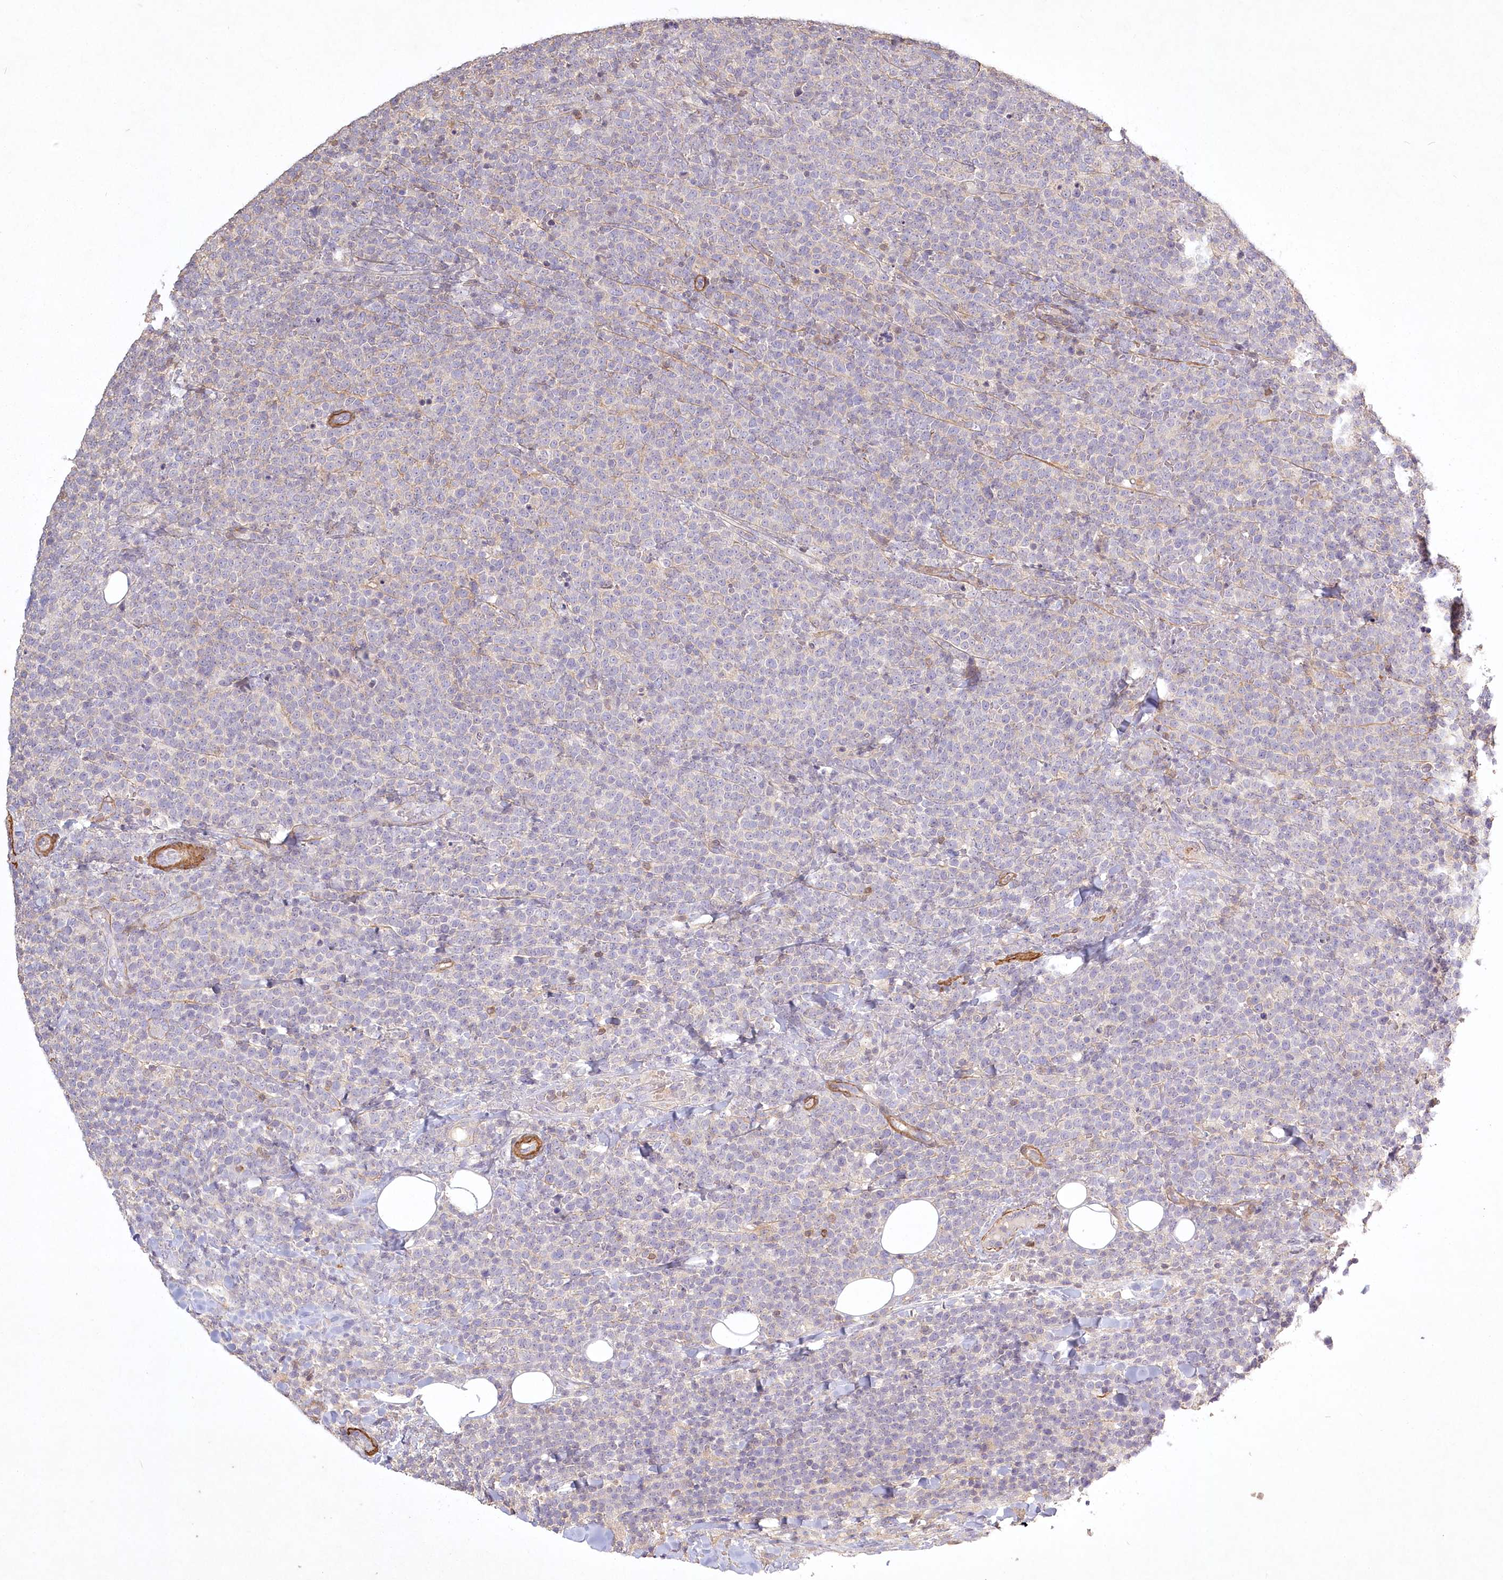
{"staining": {"intensity": "negative", "quantity": "none", "location": "none"}, "tissue": "lymphoma", "cell_type": "Tumor cells", "image_type": "cancer", "snomed": [{"axis": "morphology", "description": "Malignant lymphoma, non-Hodgkin's type, High grade"}, {"axis": "topography", "description": "Lymph node"}], "caption": "Tumor cells are negative for protein expression in human lymphoma.", "gene": "INPP4B", "patient": {"sex": "male", "age": 61}}